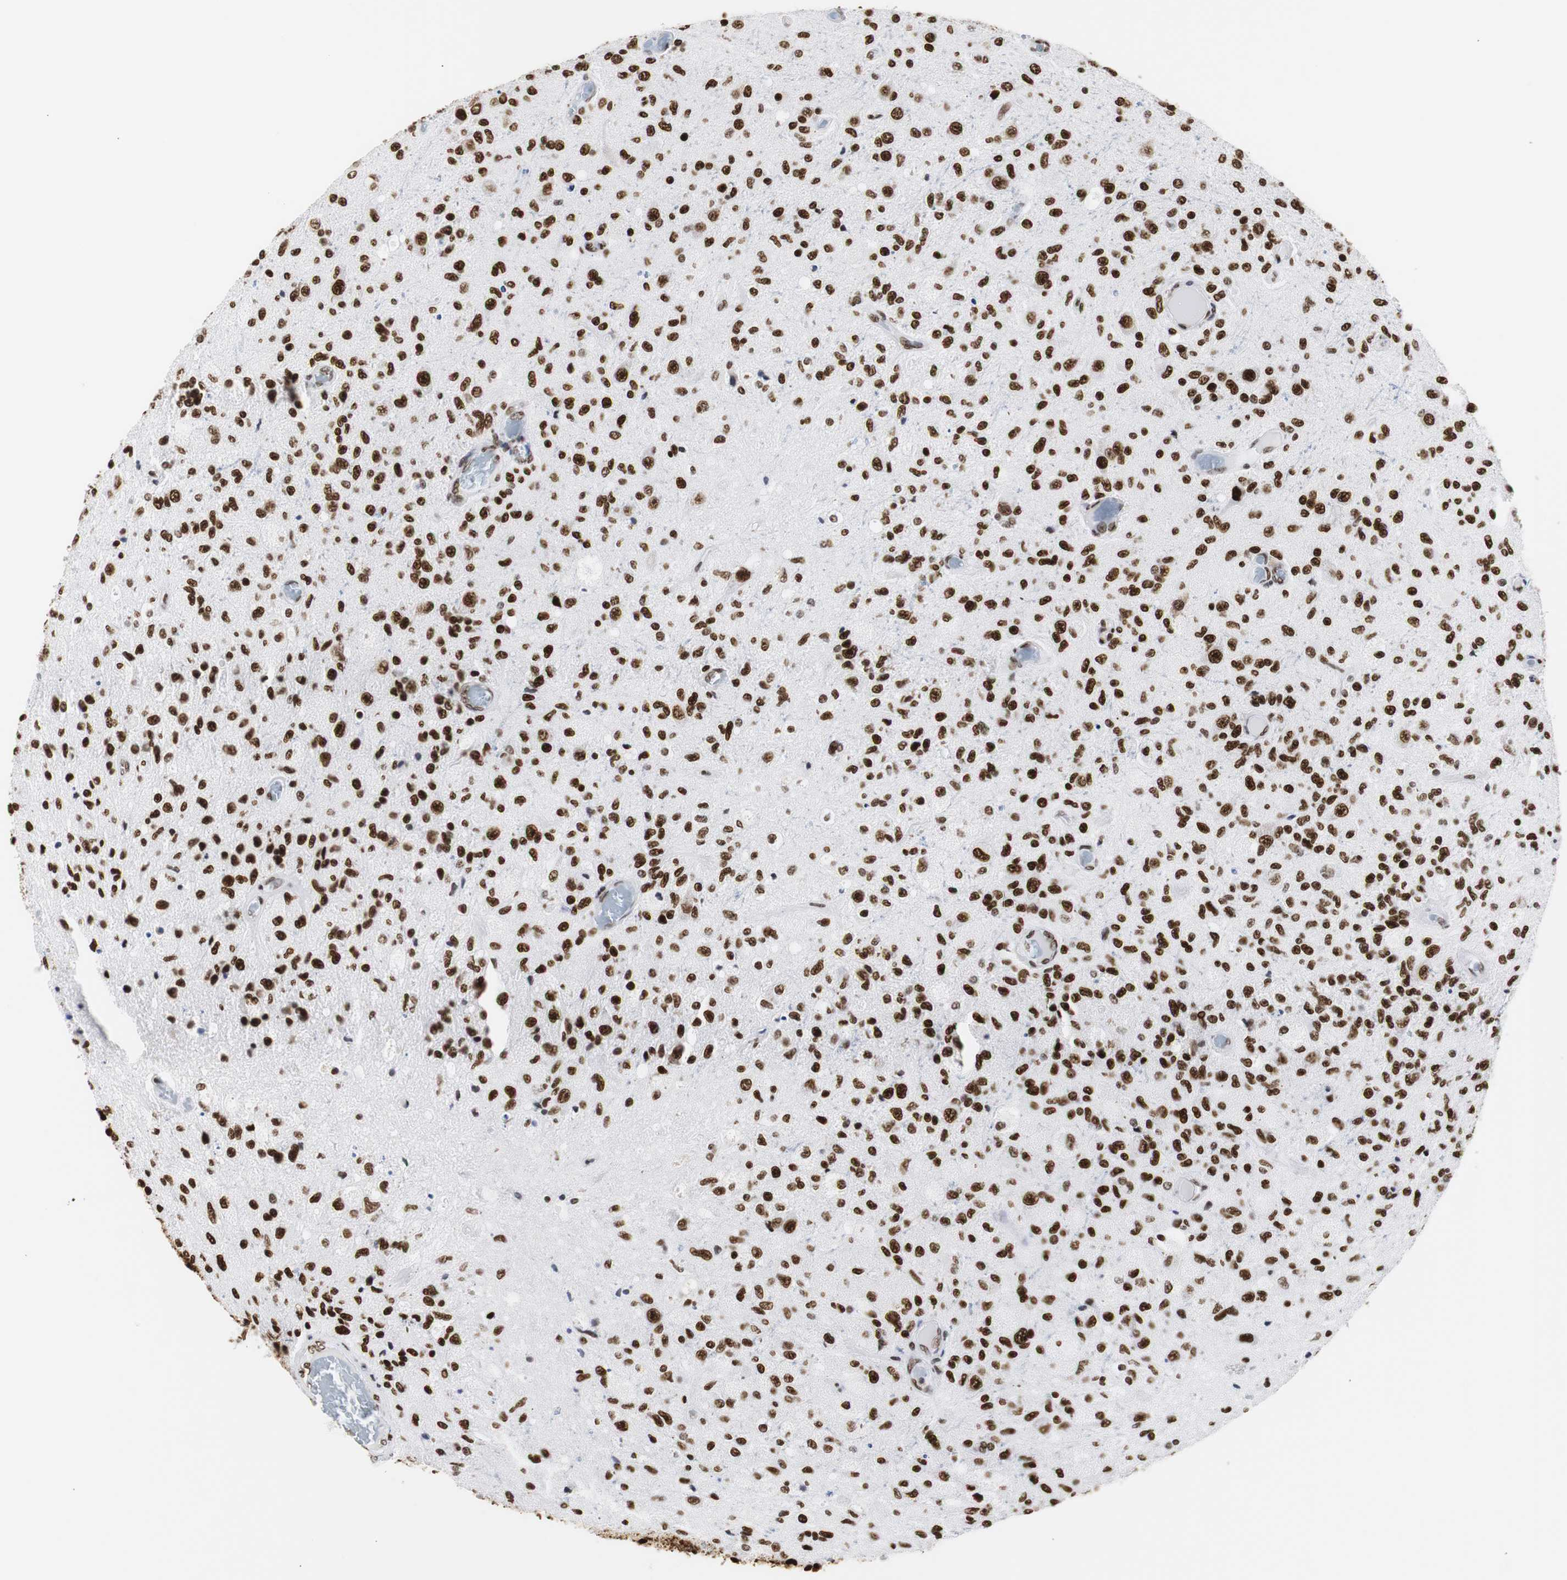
{"staining": {"intensity": "strong", "quantity": ">75%", "location": "nuclear"}, "tissue": "glioma", "cell_type": "Tumor cells", "image_type": "cancer", "snomed": [{"axis": "morphology", "description": "Normal tissue, NOS"}, {"axis": "morphology", "description": "Glioma, malignant, High grade"}, {"axis": "topography", "description": "Cerebral cortex"}], "caption": "DAB immunohistochemical staining of human malignant glioma (high-grade) exhibits strong nuclear protein staining in about >75% of tumor cells.", "gene": "HNRNPH2", "patient": {"sex": "male", "age": 77}}